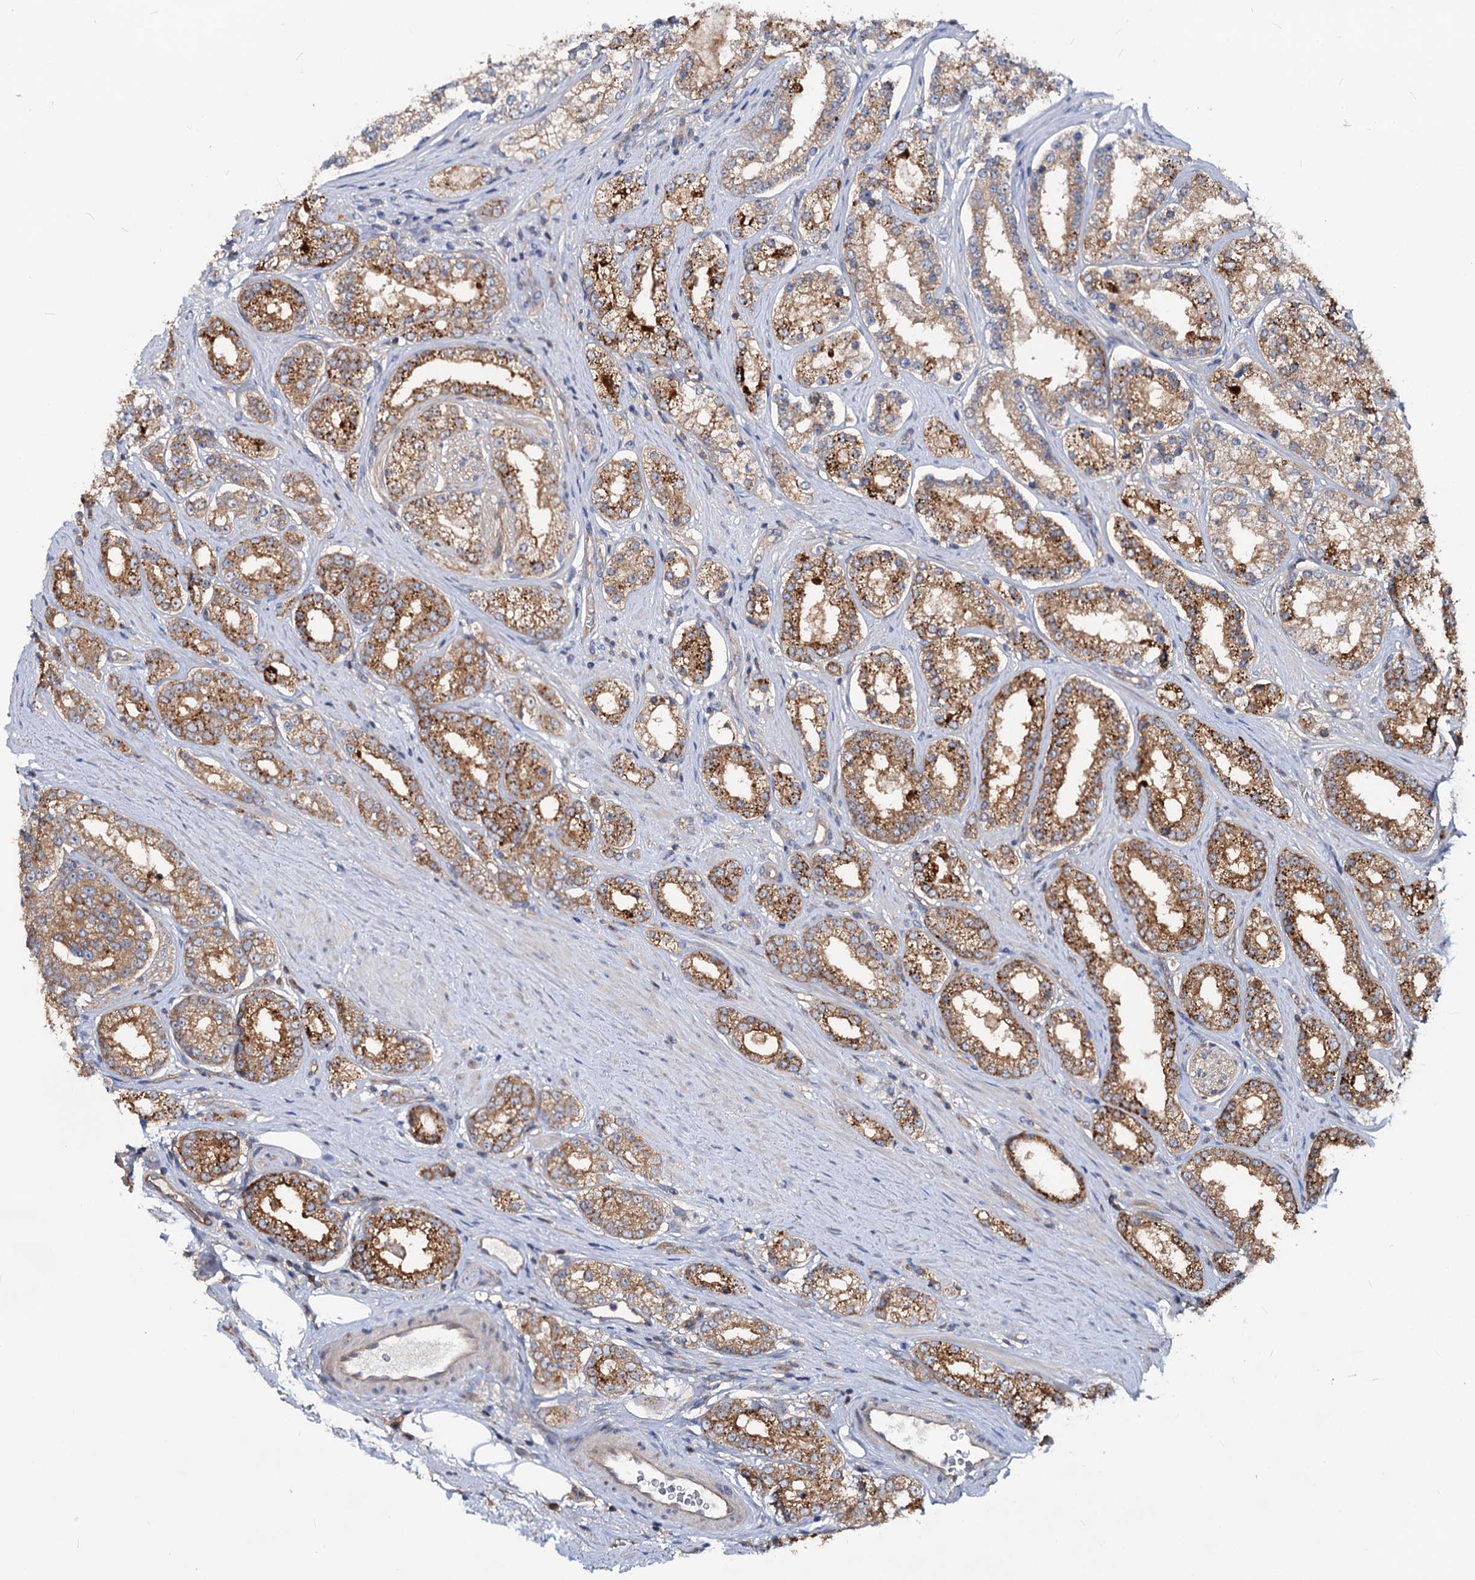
{"staining": {"intensity": "moderate", "quantity": ">75%", "location": "cytoplasmic/membranous"}, "tissue": "prostate cancer", "cell_type": "Tumor cells", "image_type": "cancer", "snomed": [{"axis": "morphology", "description": "Normal tissue, NOS"}, {"axis": "morphology", "description": "Adenocarcinoma, High grade"}, {"axis": "topography", "description": "Prostate"}], "caption": "IHC of human prostate adenocarcinoma (high-grade) reveals medium levels of moderate cytoplasmic/membranous expression in about >75% of tumor cells.", "gene": "IDI1", "patient": {"sex": "male", "age": 83}}